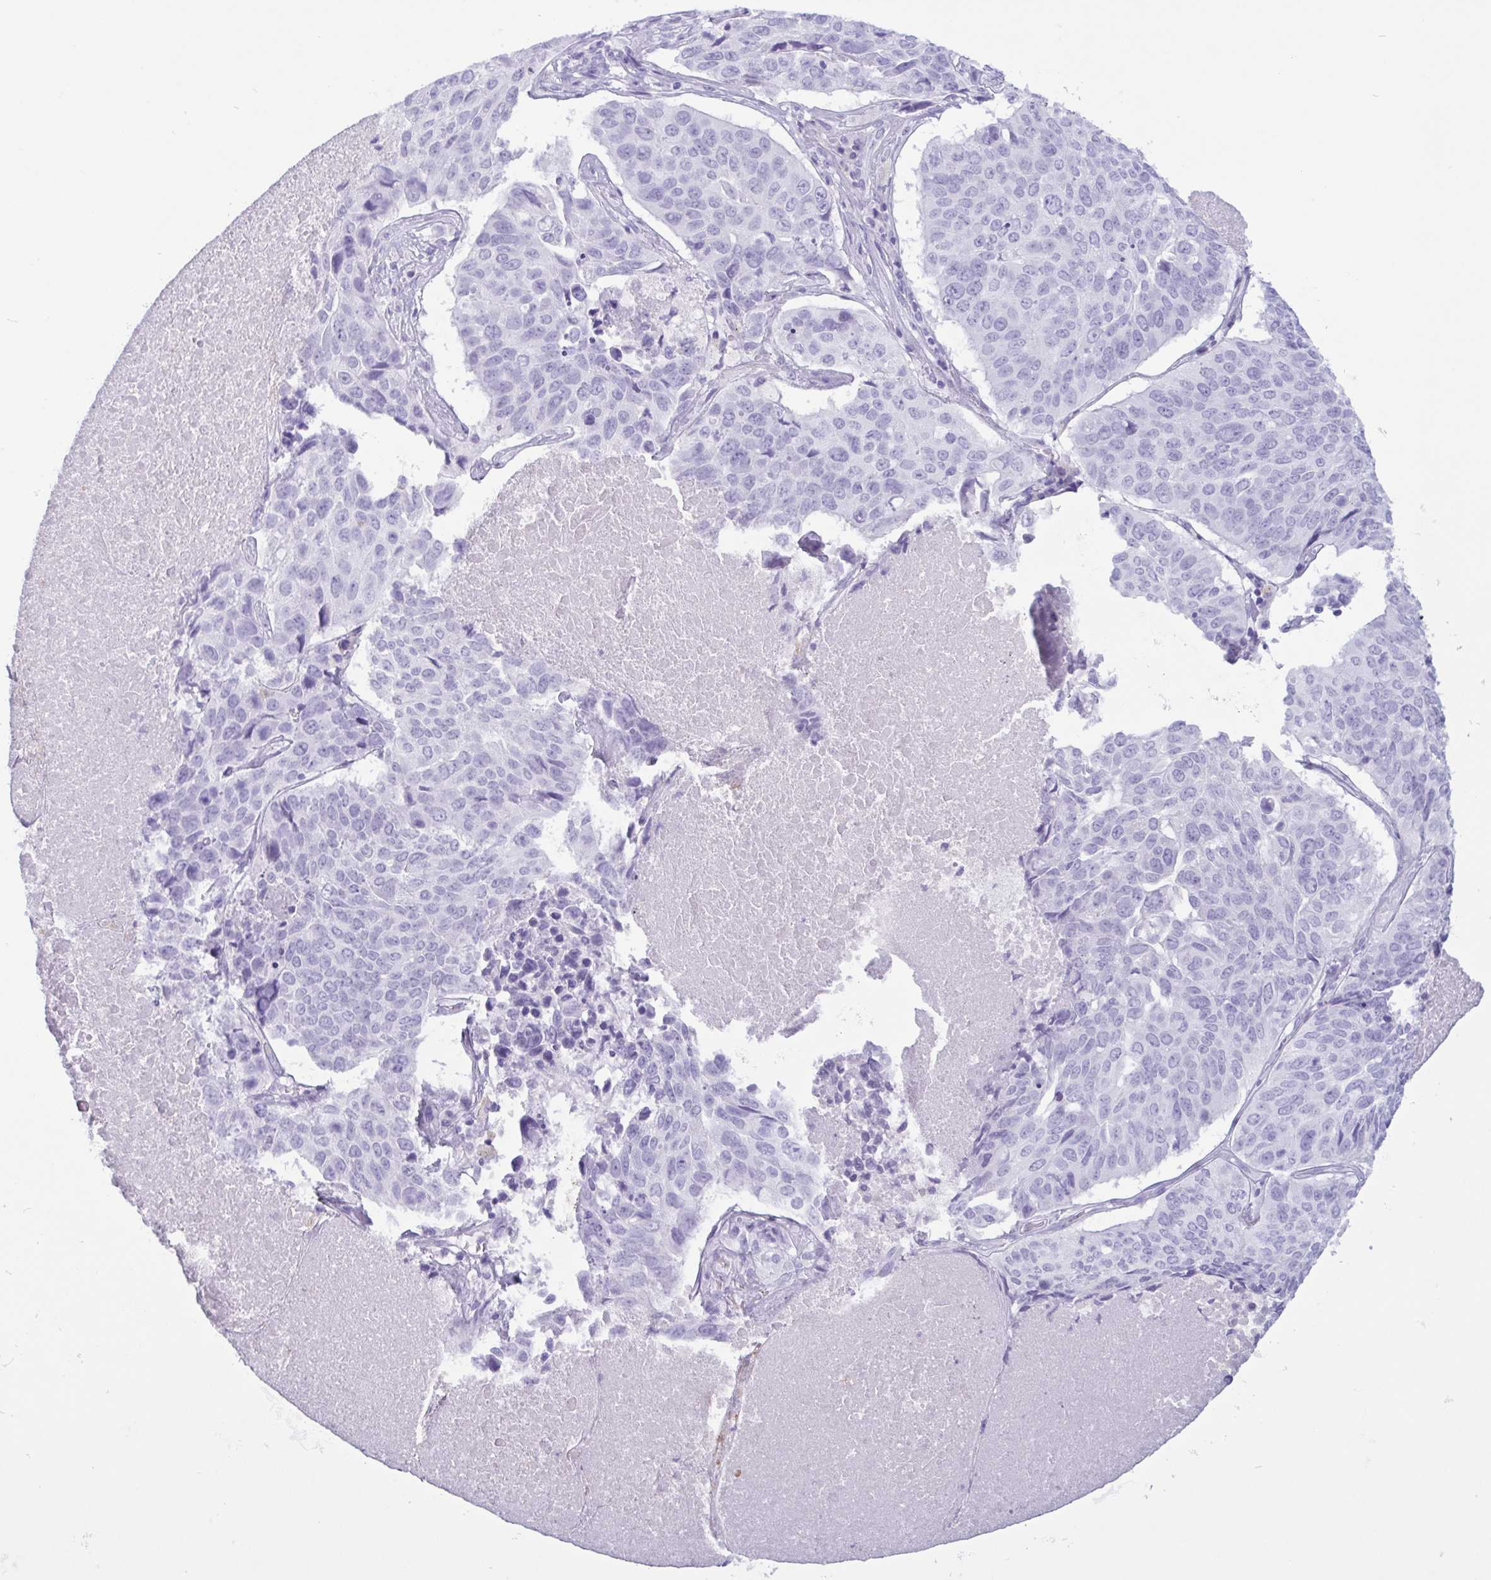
{"staining": {"intensity": "negative", "quantity": "none", "location": "none"}, "tissue": "lung cancer", "cell_type": "Tumor cells", "image_type": "cancer", "snomed": [{"axis": "morphology", "description": "Normal tissue, NOS"}, {"axis": "morphology", "description": "Squamous cell carcinoma, NOS"}, {"axis": "topography", "description": "Bronchus"}, {"axis": "topography", "description": "Lung"}], "caption": "Immunohistochemistry (IHC) photomicrograph of neoplastic tissue: lung cancer (squamous cell carcinoma) stained with DAB (3,3'-diaminobenzidine) reveals no significant protein staining in tumor cells.", "gene": "LTF", "patient": {"sex": "male", "age": 64}}